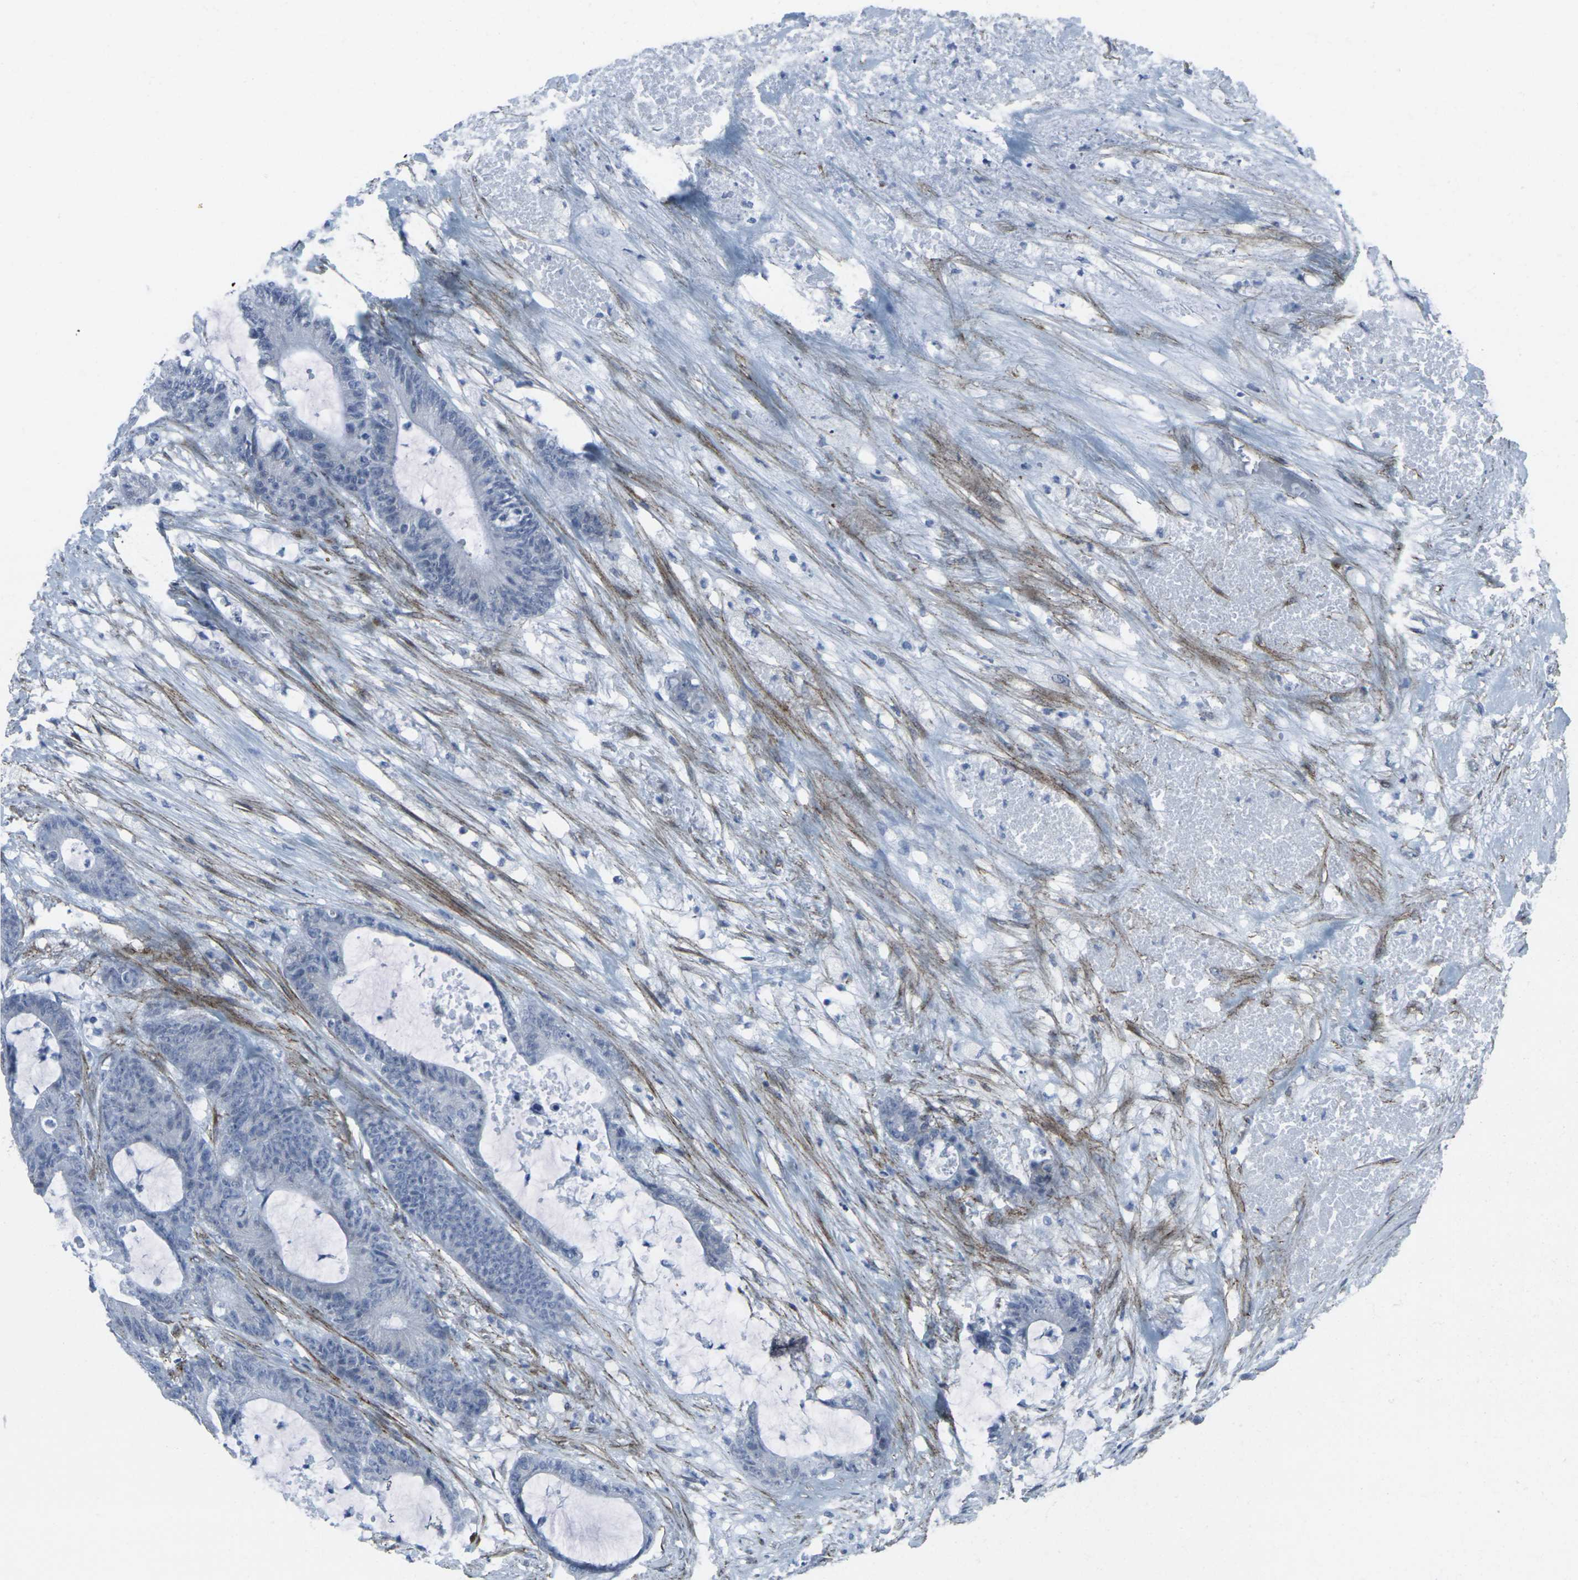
{"staining": {"intensity": "negative", "quantity": "none", "location": "none"}, "tissue": "colorectal cancer", "cell_type": "Tumor cells", "image_type": "cancer", "snomed": [{"axis": "morphology", "description": "Adenocarcinoma, NOS"}, {"axis": "topography", "description": "Colon"}], "caption": "Image shows no protein expression in tumor cells of colorectal cancer (adenocarcinoma) tissue.", "gene": "CDH11", "patient": {"sex": "female", "age": 84}}